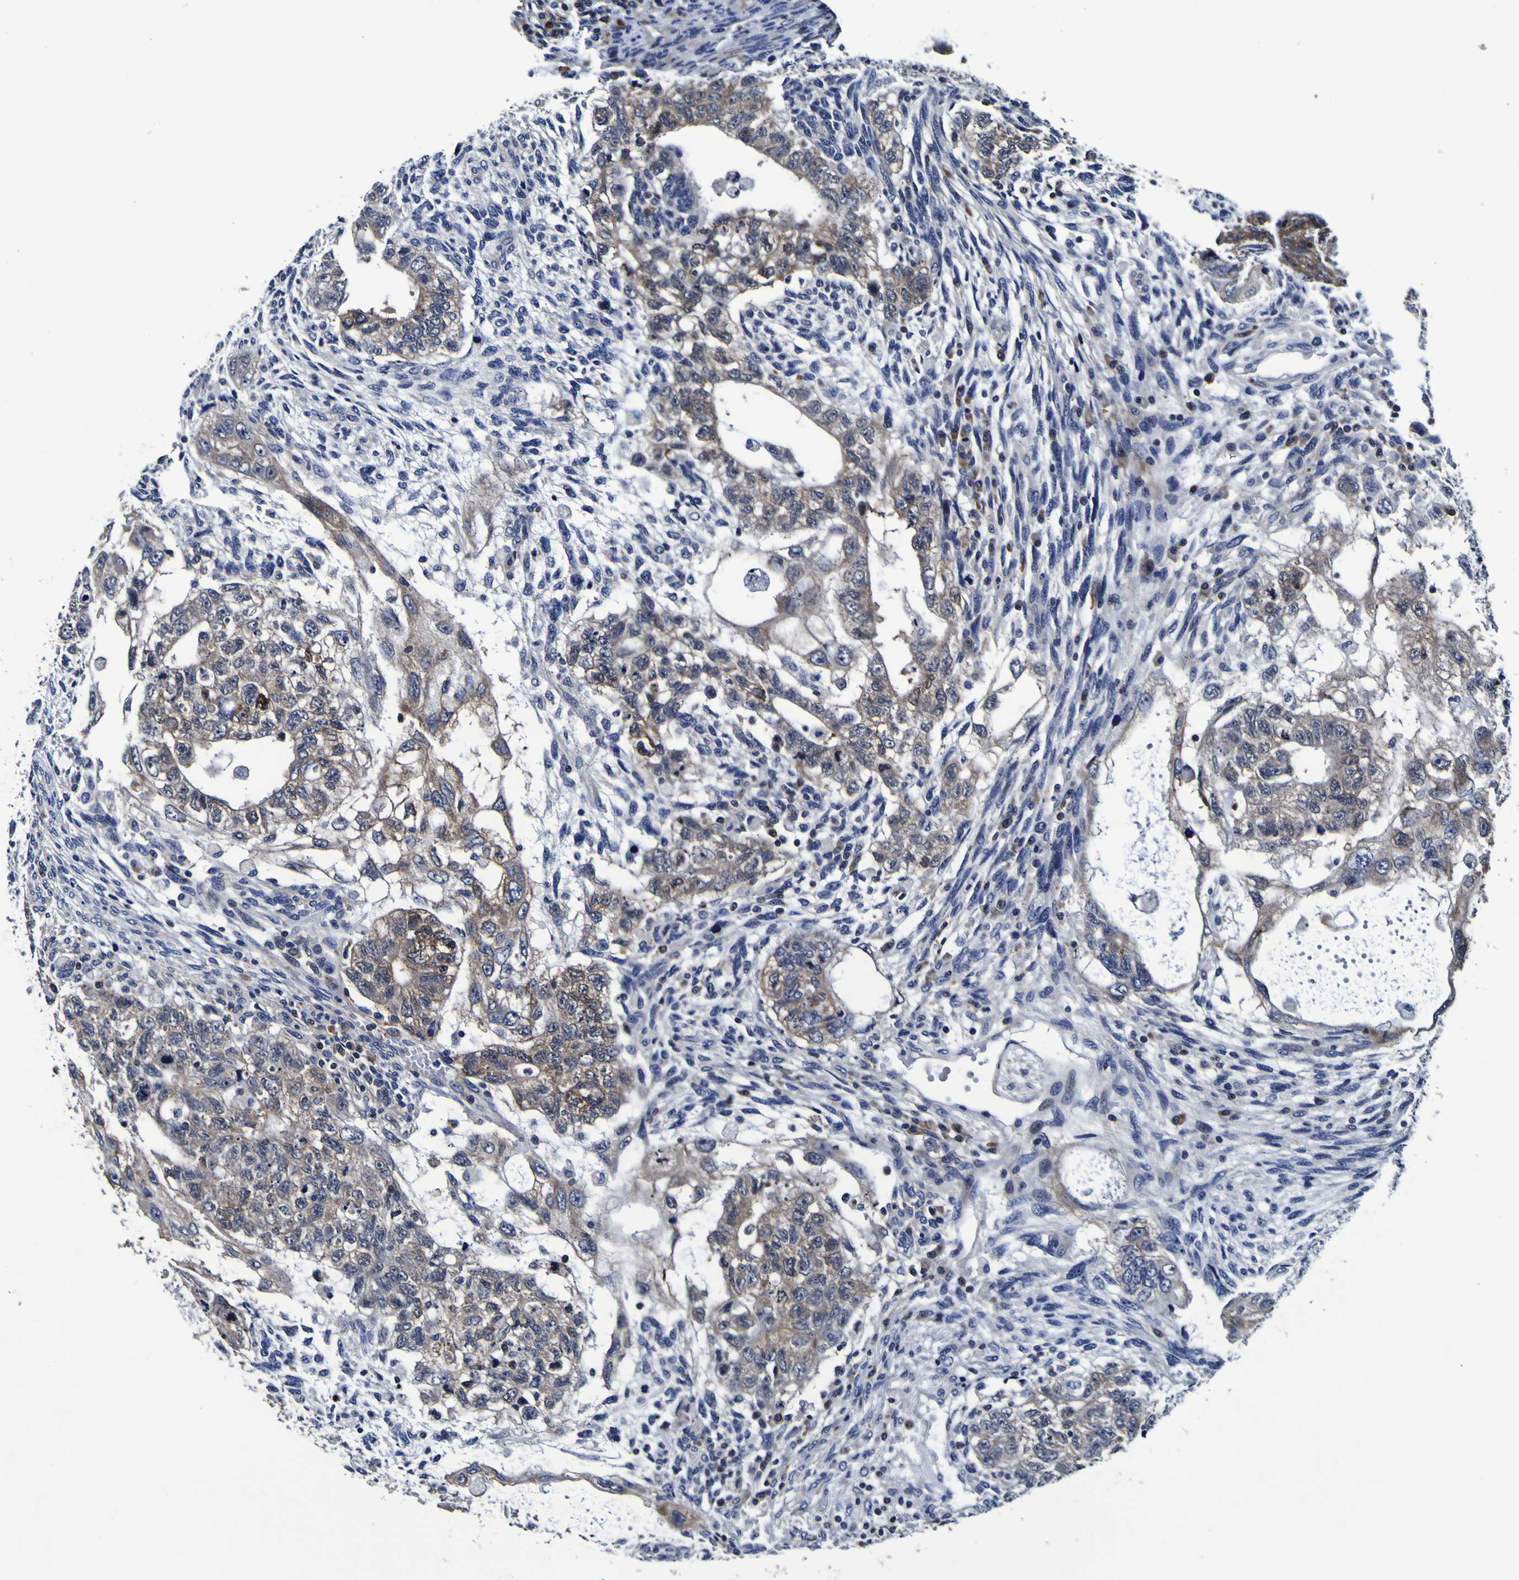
{"staining": {"intensity": "moderate", "quantity": "25%-75%", "location": "cytoplasmic/membranous"}, "tissue": "testis cancer", "cell_type": "Tumor cells", "image_type": "cancer", "snomed": [{"axis": "morphology", "description": "Normal tissue, NOS"}, {"axis": "morphology", "description": "Carcinoma, Embryonal, NOS"}, {"axis": "topography", "description": "Testis"}], "caption": "Protein expression analysis of testis cancer (embryonal carcinoma) displays moderate cytoplasmic/membranous expression in about 25%-75% of tumor cells.", "gene": "SORCS1", "patient": {"sex": "male", "age": 36}}